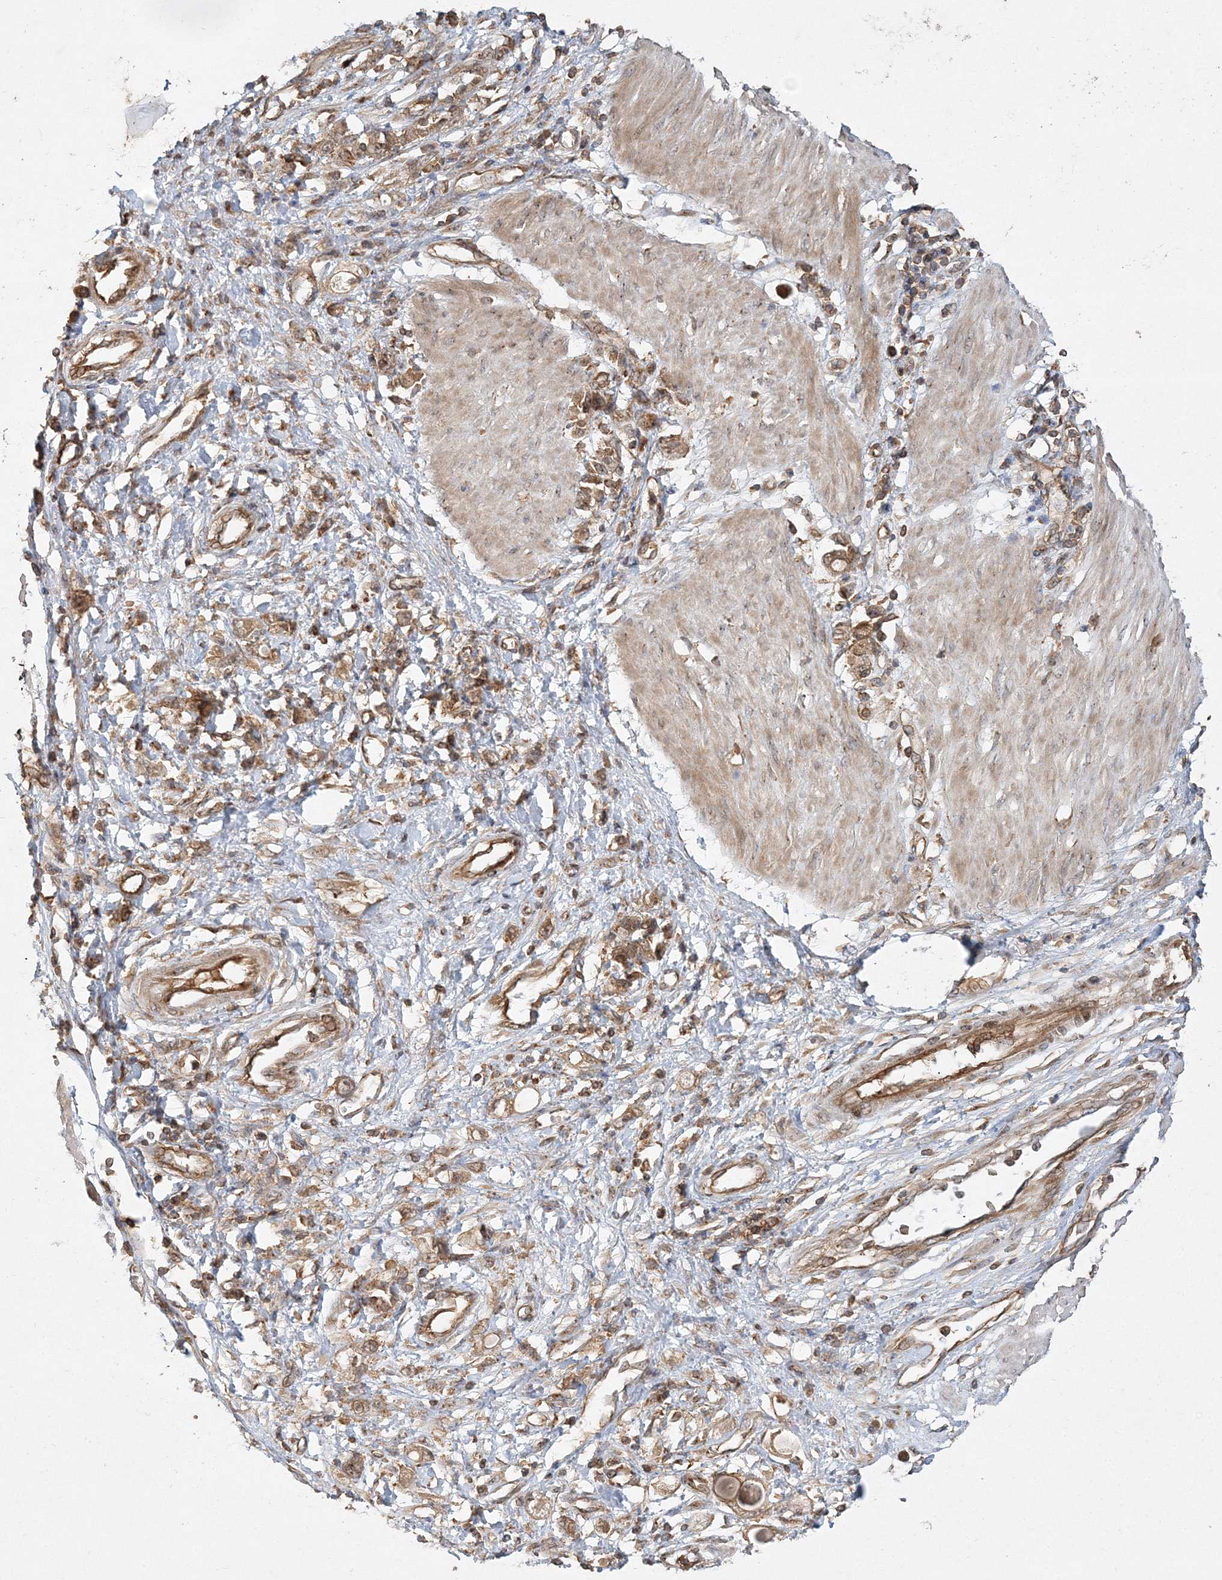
{"staining": {"intensity": "moderate", "quantity": ">75%", "location": "cytoplasmic/membranous"}, "tissue": "stomach cancer", "cell_type": "Tumor cells", "image_type": "cancer", "snomed": [{"axis": "morphology", "description": "Adenocarcinoma, NOS"}, {"axis": "topography", "description": "Stomach"}], "caption": "Immunohistochemistry of human stomach cancer displays medium levels of moderate cytoplasmic/membranous expression in about >75% of tumor cells.", "gene": "WDR37", "patient": {"sex": "female", "age": 76}}